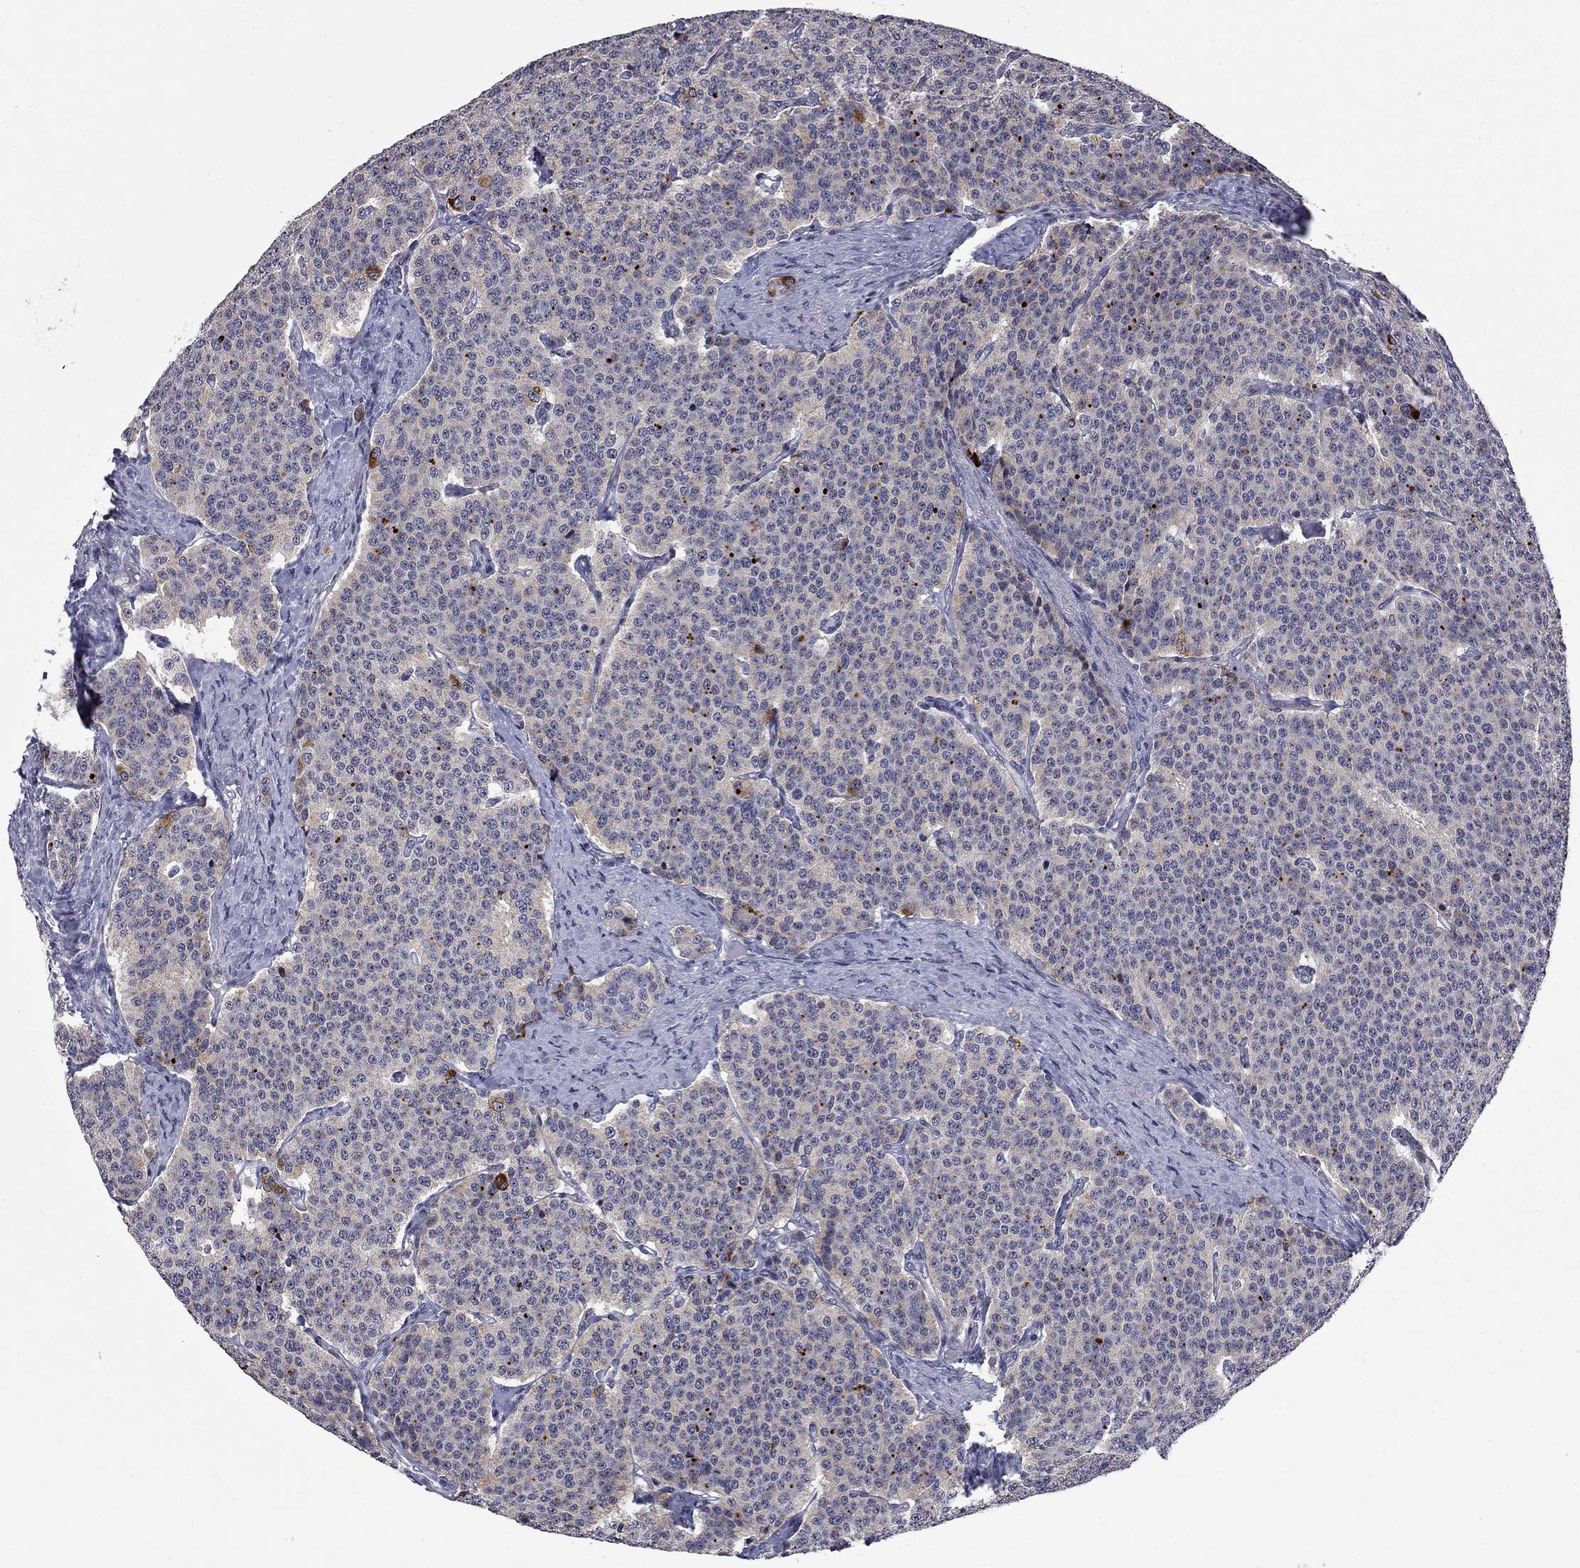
{"staining": {"intensity": "moderate", "quantity": "<25%", "location": "cytoplasmic/membranous"}, "tissue": "carcinoid", "cell_type": "Tumor cells", "image_type": "cancer", "snomed": [{"axis": "morphology", "description": "Carcinoid, malignant, NOS"}, {"axis": "topography", "description": "Small intestine"}], "caption": "The image exhibits a brown stain indicating the presence of a protein in the cytoplasmic/membranous of tumor cells in carcinoid.", "gene": "HTR4", "patient": {"sex": "female", "age": 58}}